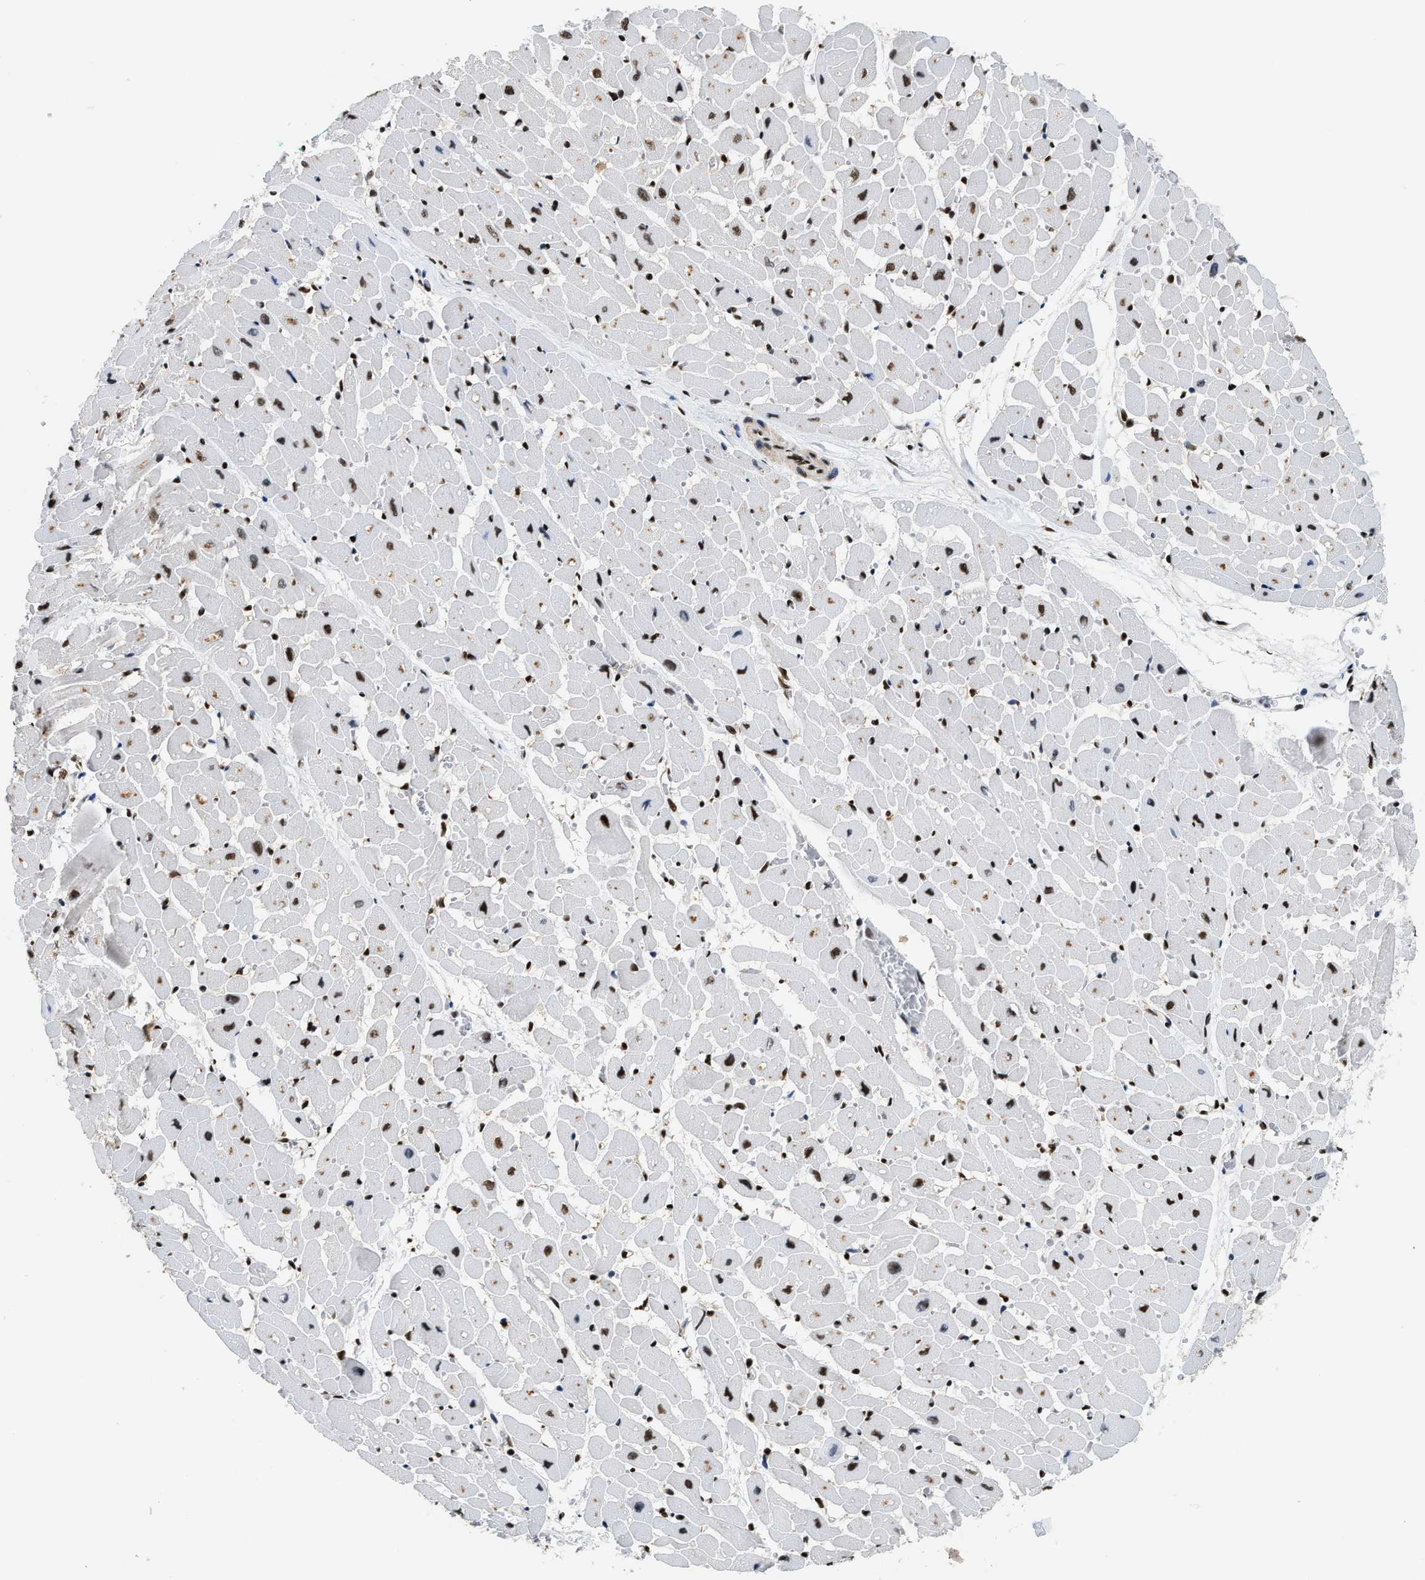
{"staining": {"intensity": "moderate", "quantity": ">75%", "location": "cytoplasmic/membranous,nuclear"}, "tissue": "heart muscle", "cell_type": "Cardiomyocytes", "image_type": "normal", "snomed": [{"axis": "morphology", "description": "Normal tissue, NOS"}, {"axis": "topography", "description": "Heart"}], "caption": "High-magnification brightfield microscopy of unremarkable heart muscle stained with DAB (brown) and counterstained with hematoxylin (blue). cardiomyocytes exhibit moderate cytoplasmic/membranous,nuclear expression is identified in approximately>75% of cells. Nuclei are stained in blue.", "gene": "RAD21", "patient": {"sex": "male", "age": 45}}